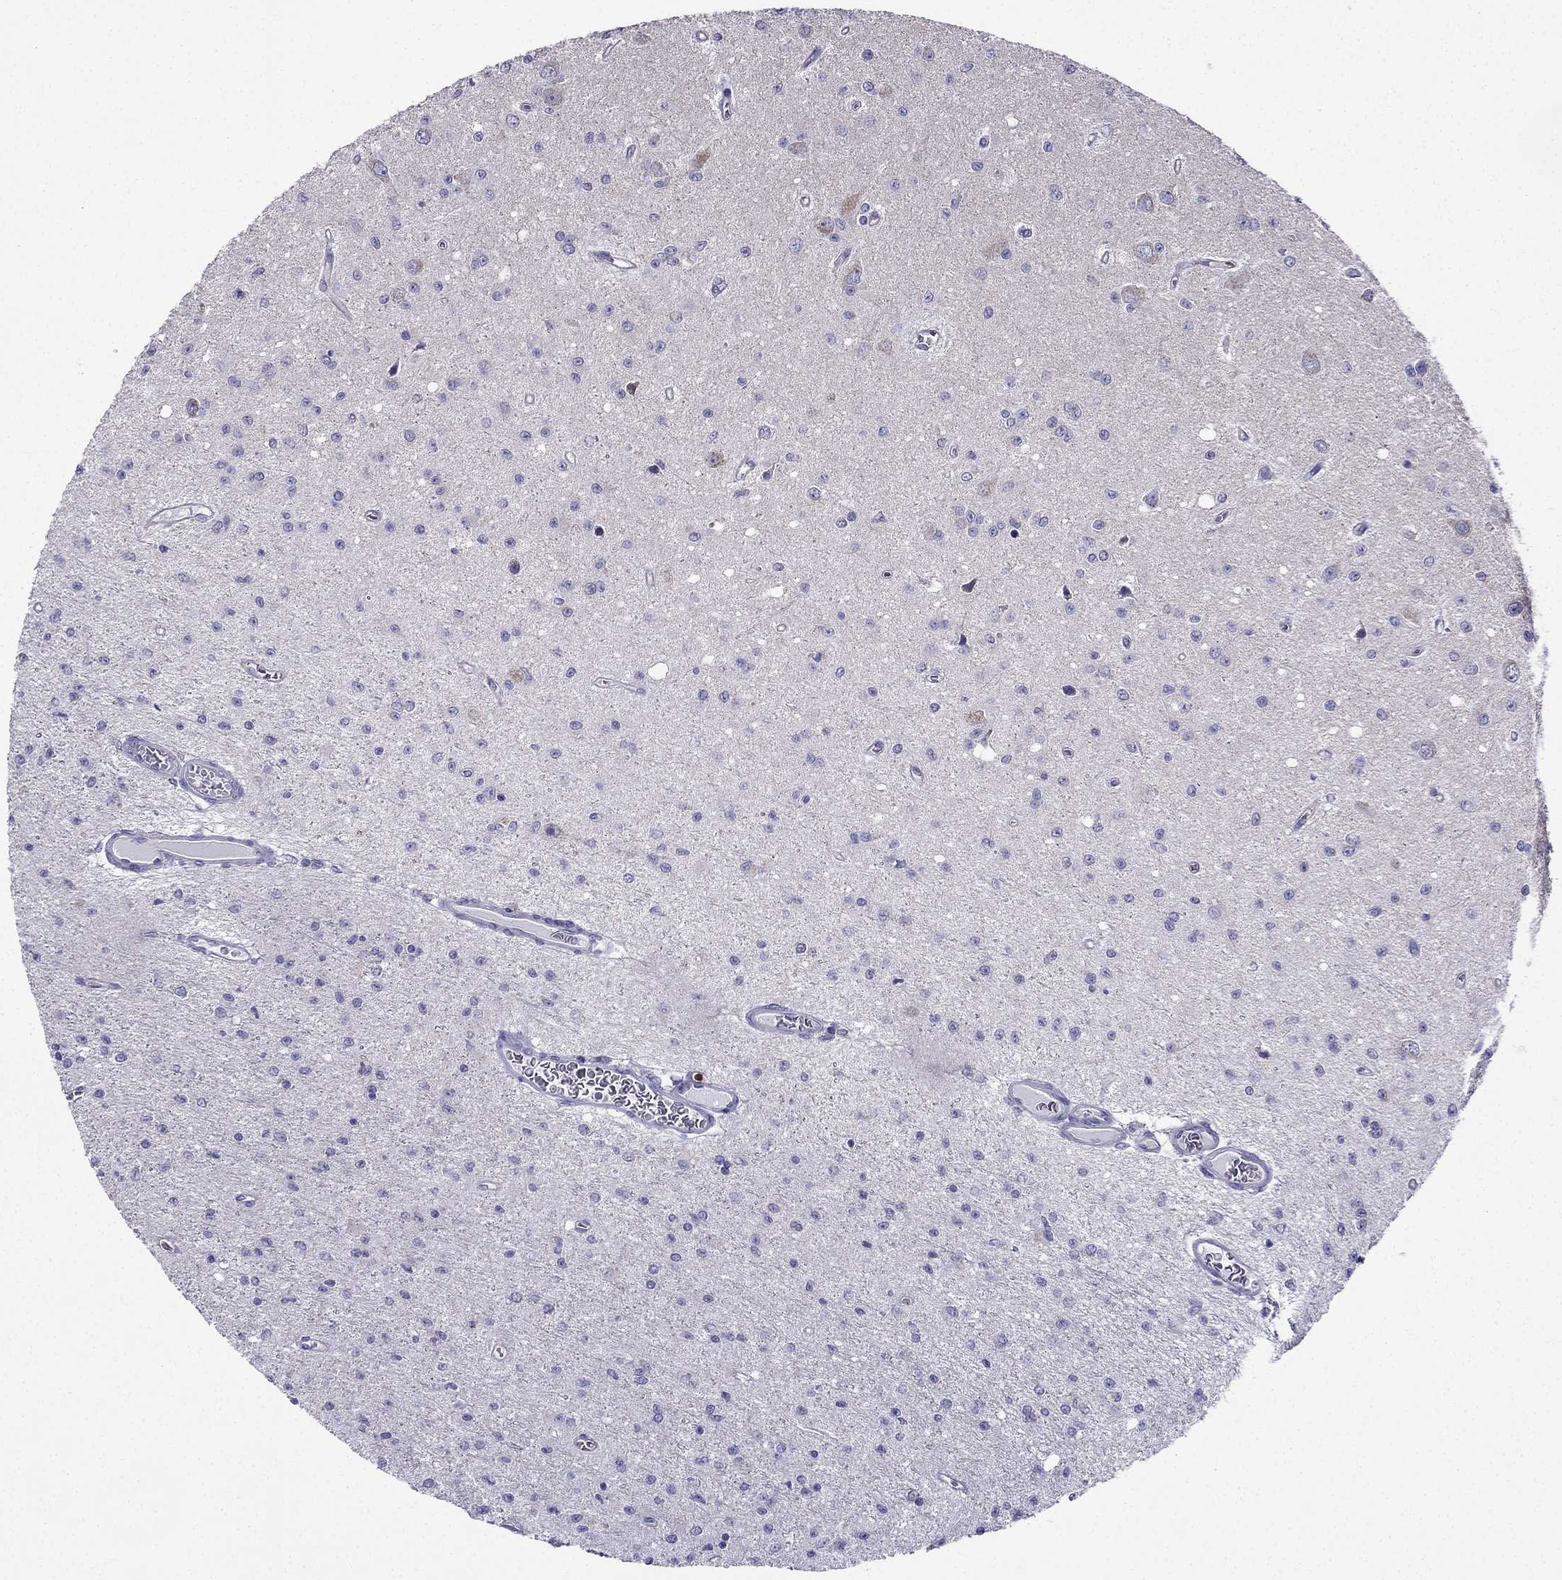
{"staining": {"intensity": "negative", "quantity": "none", "location": "none"}, "tissue": "glioma", "cell_type": "Tumor cells", "image_type": "cancer", "snomed": [{"axis": "morphology", "description": "Glioma, malignant, Low grade"}, {"axis": "topography", "description": "Brain"}], "caption": "A micrograph of human malignant glioma (low-grade) is negative for staining in tumor cells.", "gene": "KIF5A", "patient": {"sex": "female", "age": 45}}